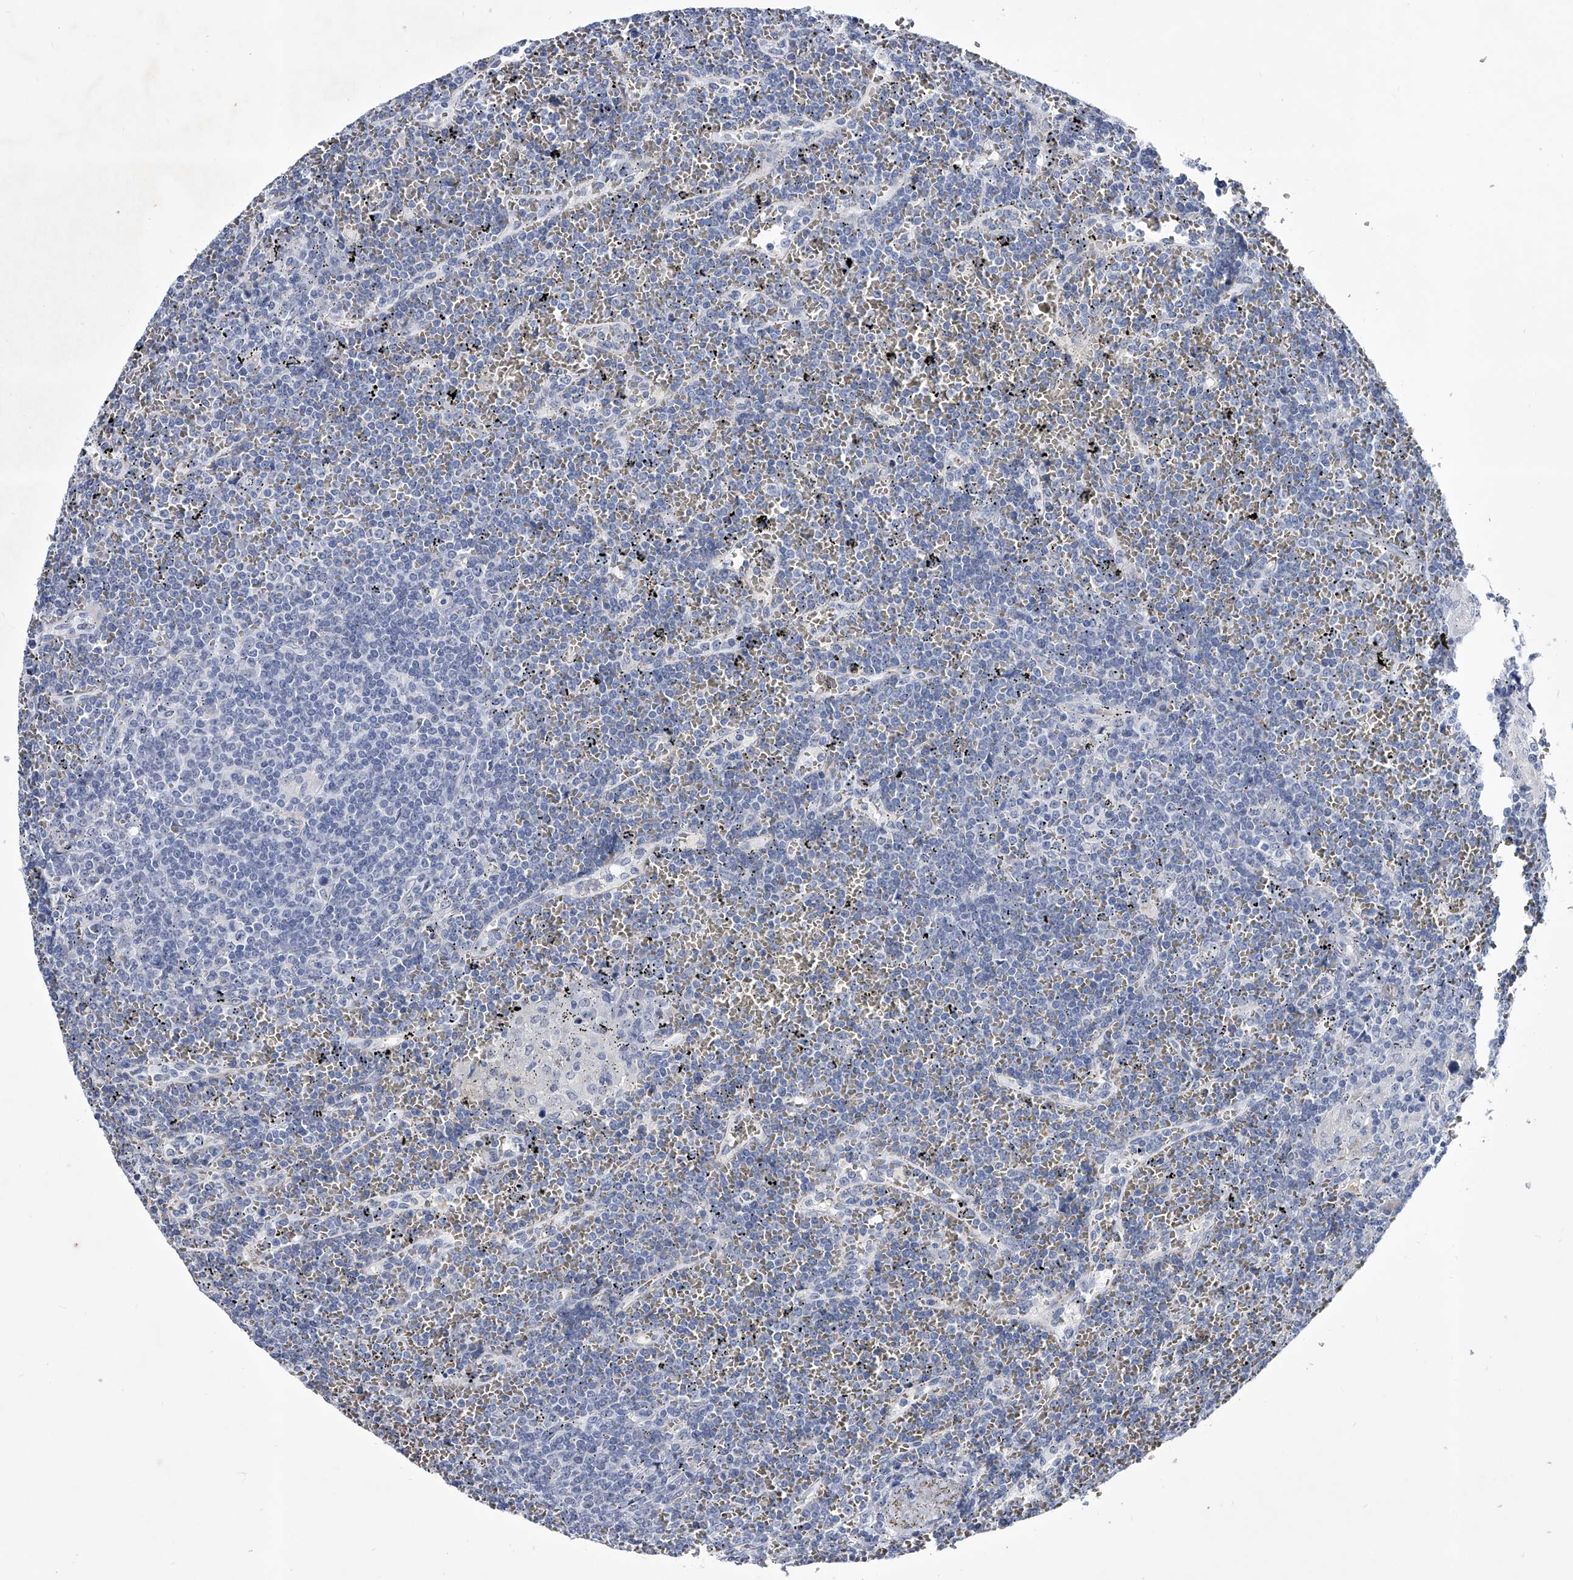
{"staining": {"intensity": "negative", "quantity": "none", "location": "none"}, "tissue": "lymphoma", "cell_type": "Tumor cells", "image_type": "cancer", "snomed": [{"axis": "morphology", "description": "Malignant lymphoma, non-Hodgkin's type, Low grade"}, {"axis": "topography", "description": "Spleen"}], "caption": "This photomicrograph is of lymphoma stained with IHC to label a protein in brown with the nuclei are counter-stained blue. There is no staining in tumor cells. Nuclei are stained in blue.", "gene": "CRISP2", "patient": {"sex": "female", "age": 19}}